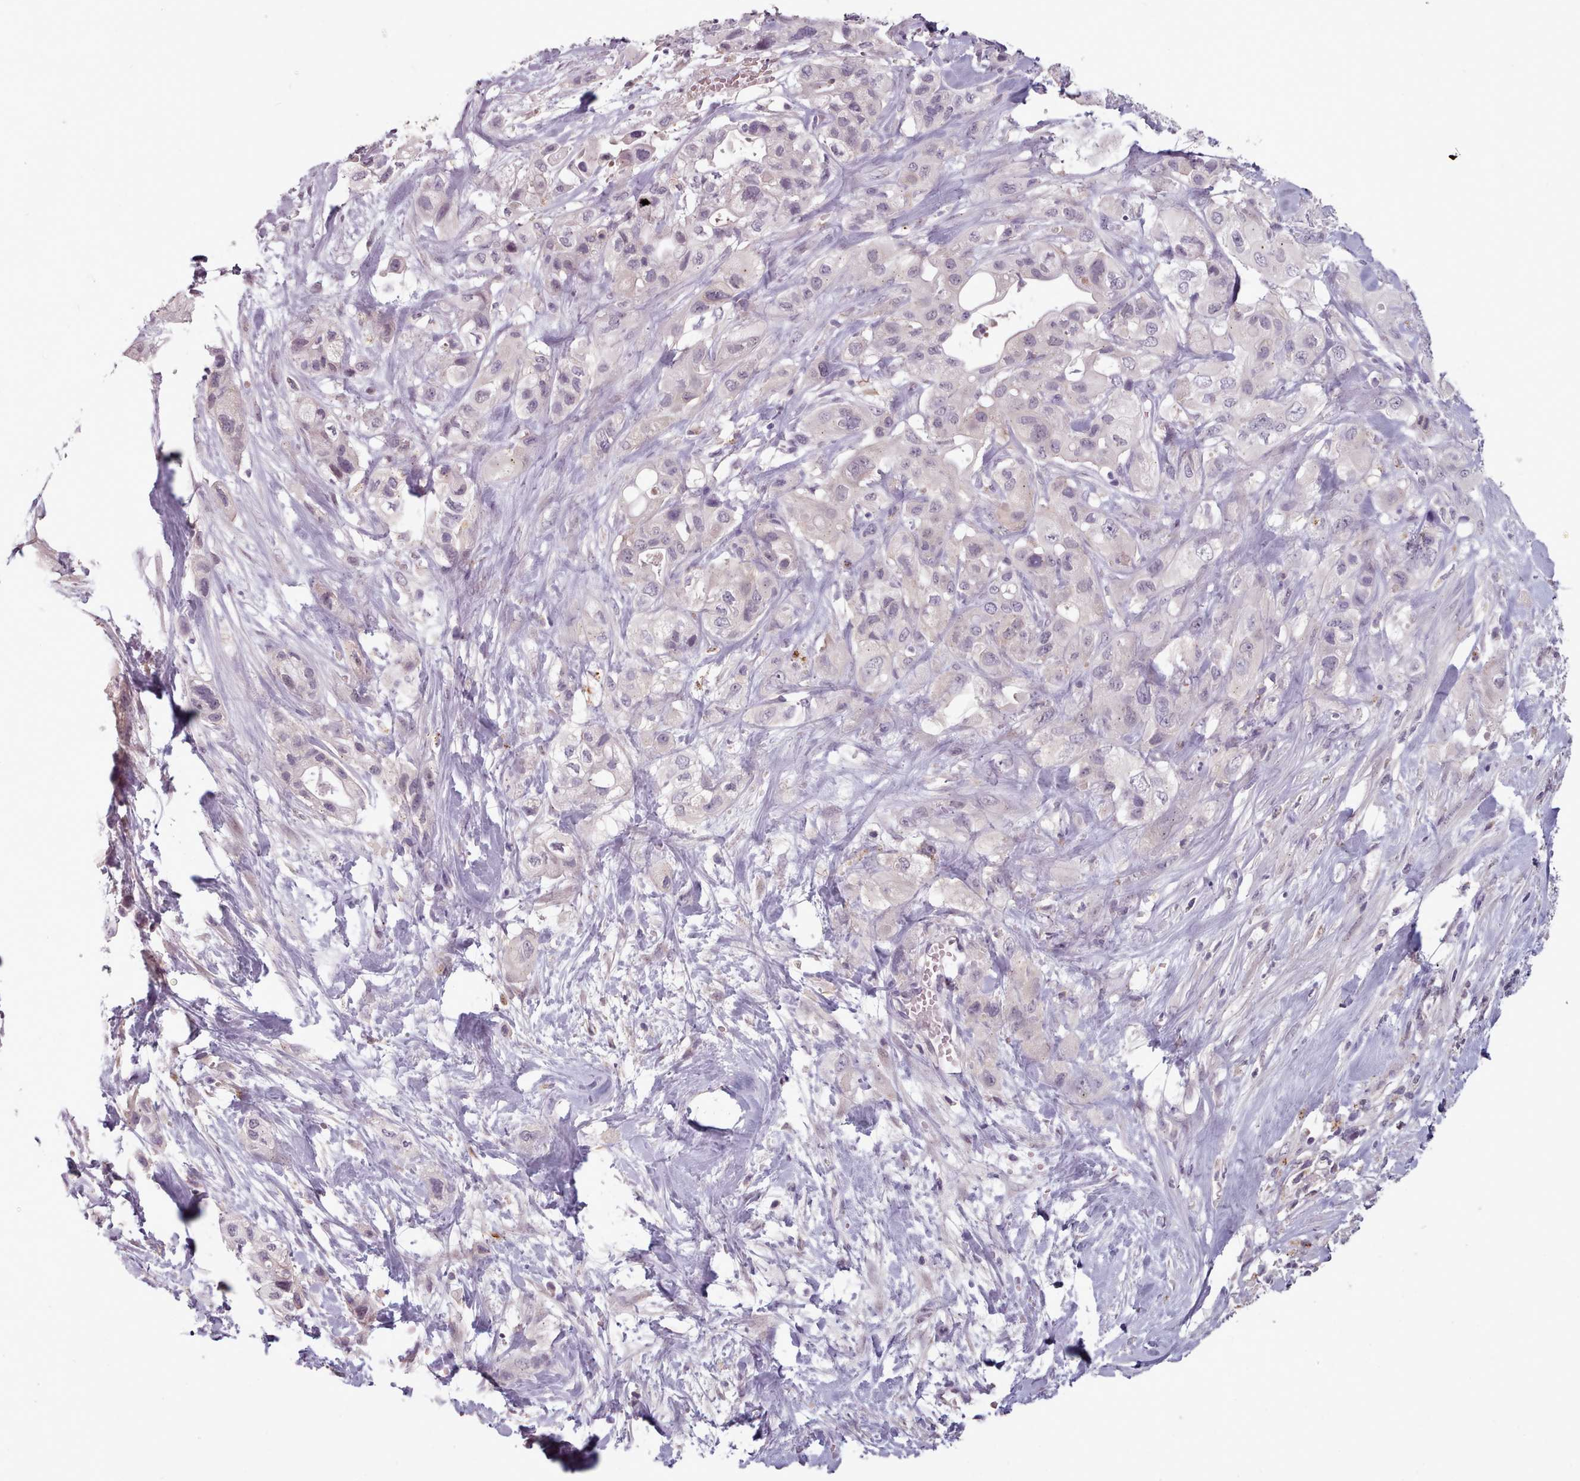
{"staining": {"intensity": "negative", "quantity": "none", "location": "none"}, "tissue": "pancreatic cancer", "cell_type": "Tumor cells", "image_type": "cancer", "snomed": [{"axis": "morphology", "description": "Adenocarcinoma, NOS"}, {"axis": "topography", "description": "Pancreas"}], "caption": "Tumor cells are negative for protein expression in human adenocarcinoma (pancreatic). (Brightfield microscopy of DAB immunohistochemistry at high magnification).", "gene": "PBX4", "patient": {"sex": "male", "age": 44}}